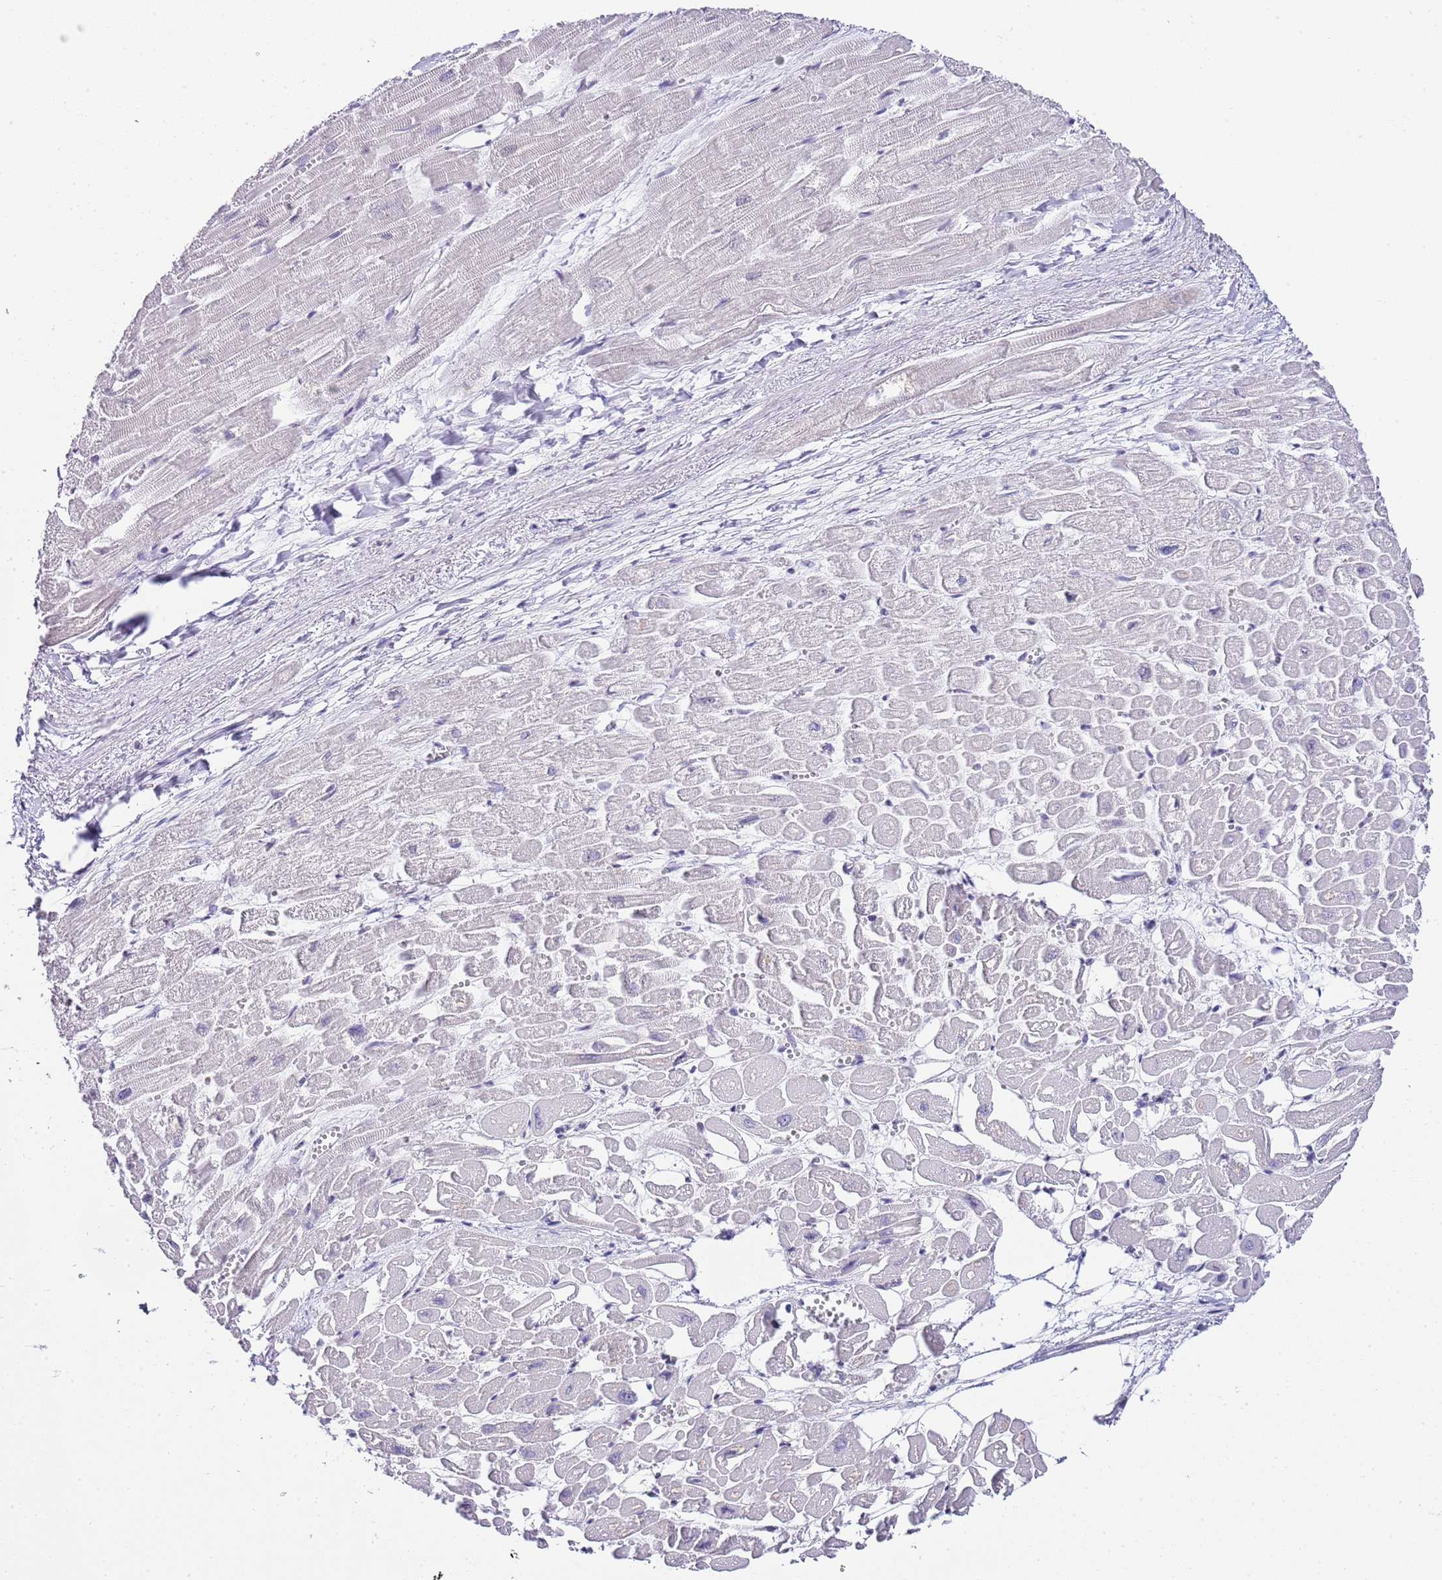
{"staining": {"intensity": "negative", "quantity": "none", "location": "none"}, "tissue": "heart muscle", "cell_type": "Cardiomyocytes", "image_type": "normal", "snomed": [{"axis": "morphology", "description": "Normal tissue, NOS"}, {"axis": "topography", "description": "Heart"}], "caption": "The photomicrograph reveals no significant positivity in cardiomyocytes of heart muscle.", "gene": "NOP56", "patient": {"sex": "male", "age": 54}}